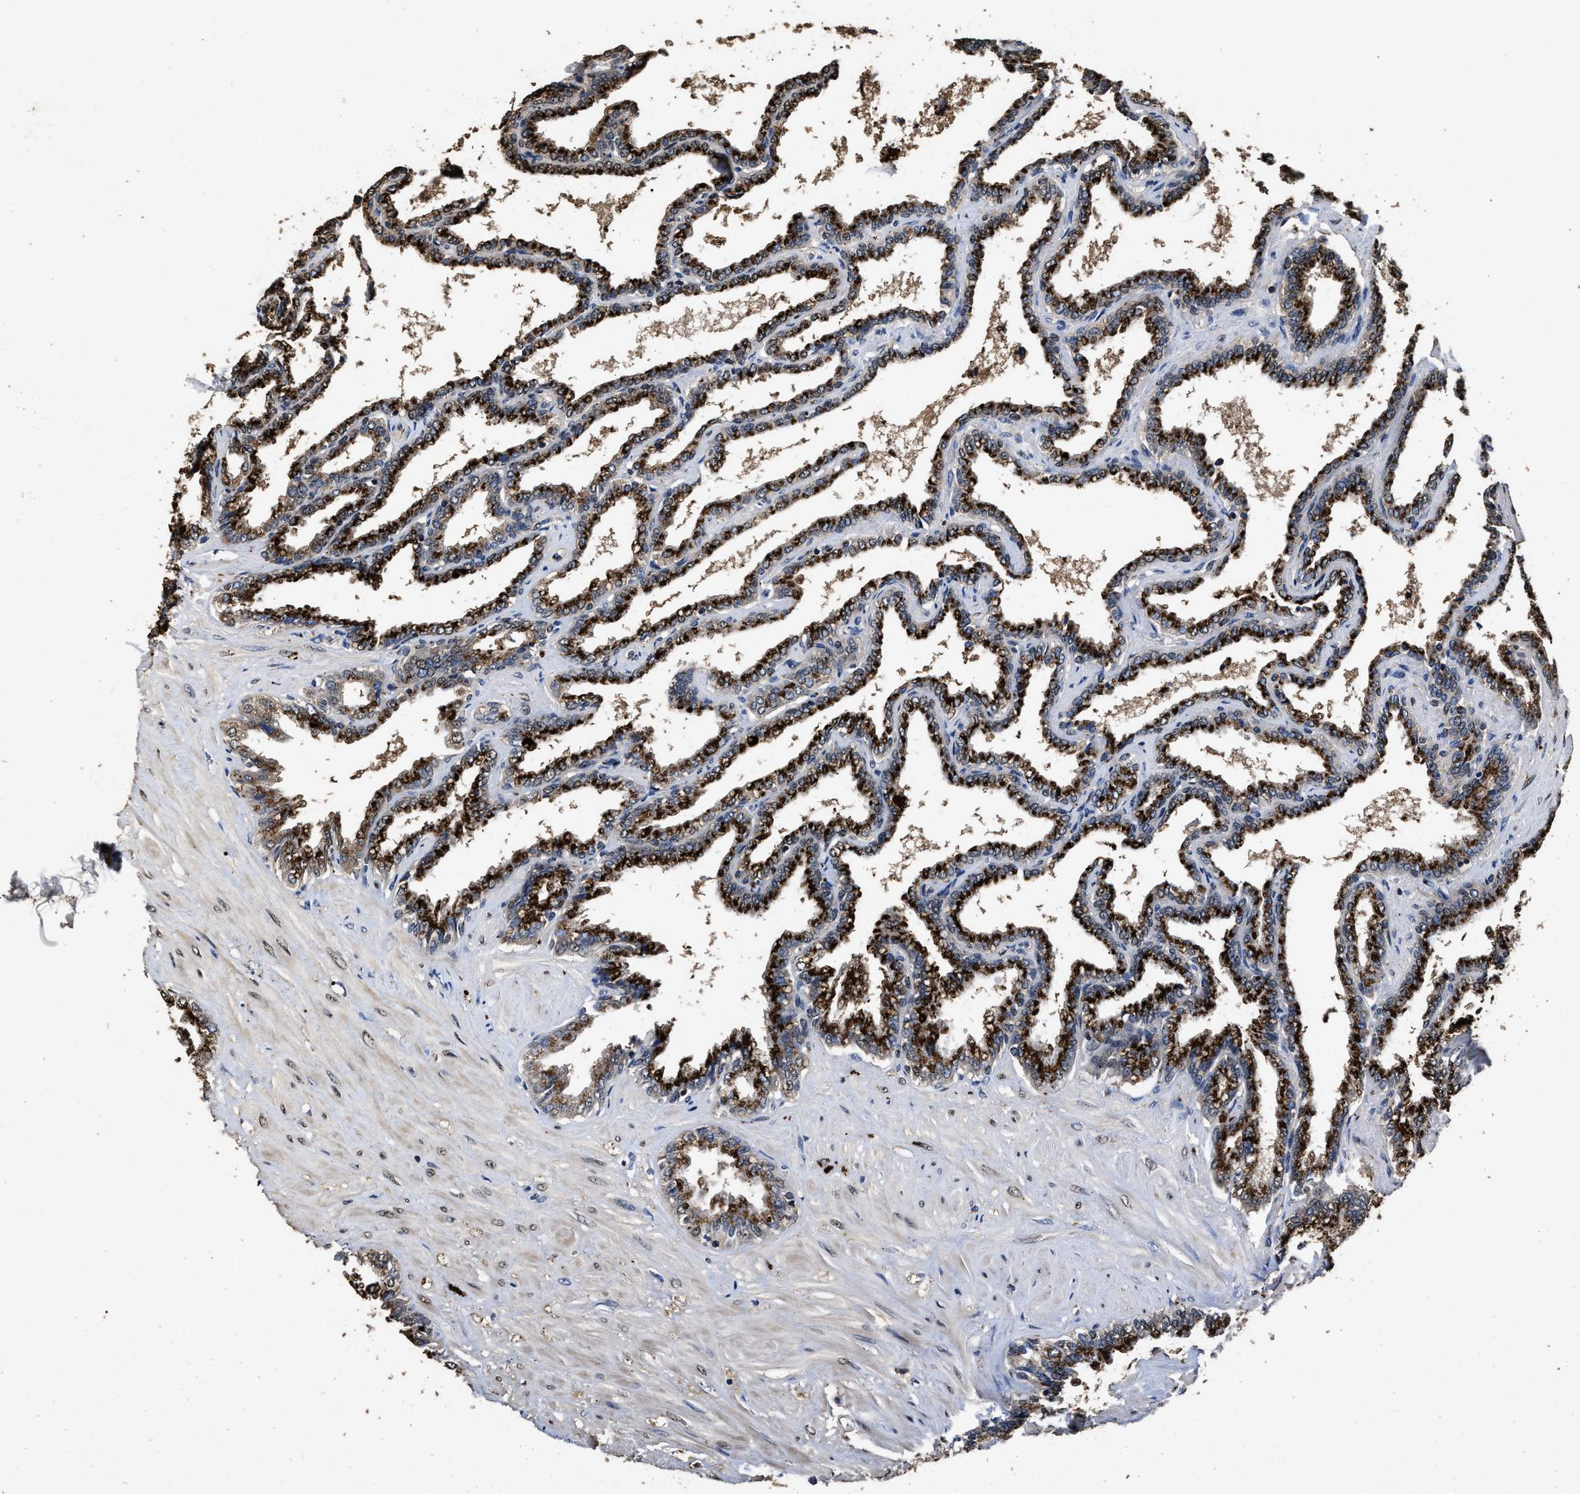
{"staining": {"intensity": "strong", "quantity": "25%-75%", "location": "cytoplasmic/membranous,nuclear"}, "tissue": "seminal vesicle", "cell_type": "Glandular cells", "image_type": "normal", "snomed": [{"axis": "morphology", "description": "Normal tissue, NOS"}, {"axis": "topography", "description": "Seminal veicle"}], "caption": "Immunohistochemistry (IHC) histopathology image of benign seminal vesicle stained for a protein (brown), which exhibits high levels of strong cytoplasmic/membranous,nuclear positivity in approximately 25%-75% of glandular cells.", "gene": "TPST2", "patient": {"sex": "male", "age": 46}}